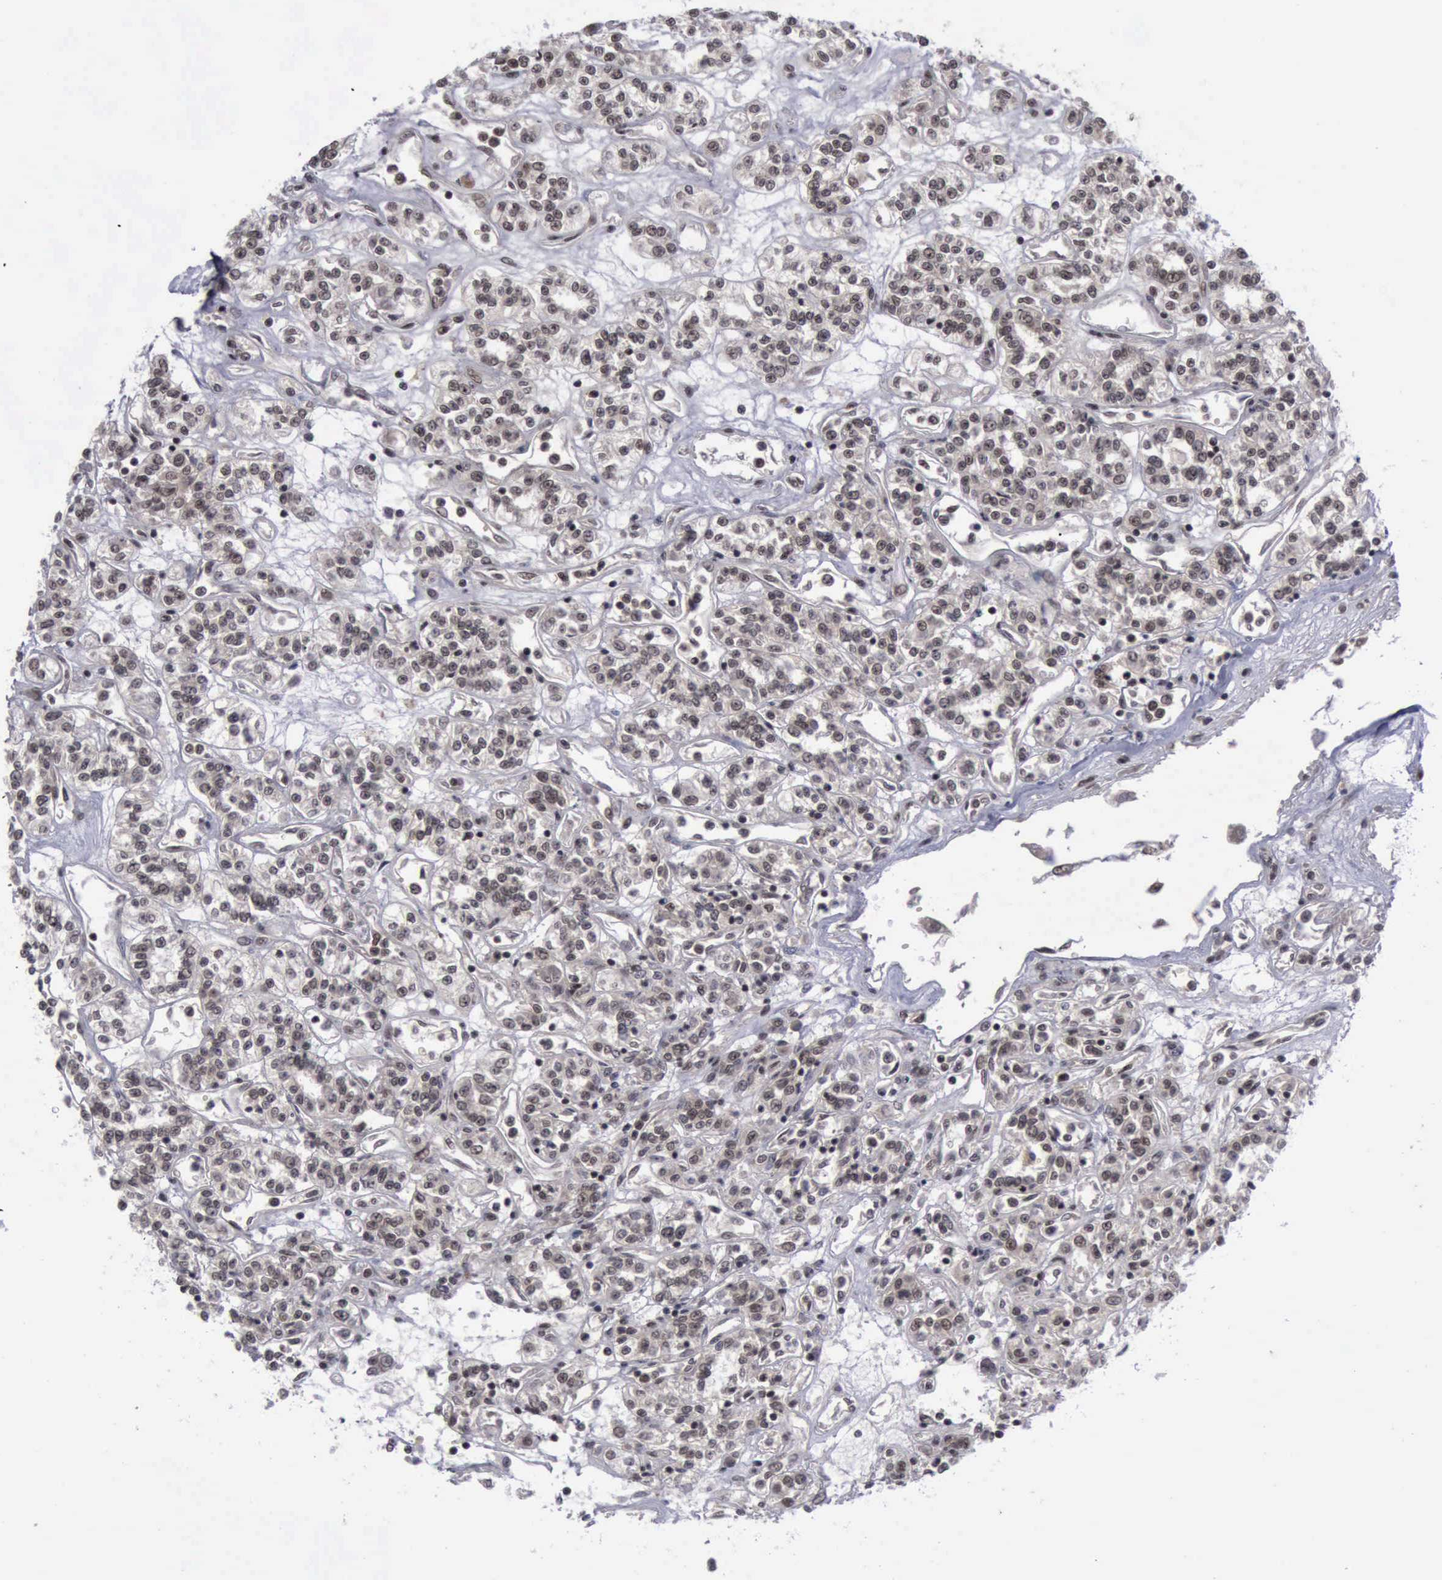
{"staining": {"intensity": "moderate", "quantity": ">75%", "location": "cytoplasmic/membranous,nuclear"}, "tissue": "renal cancer", "cell_type": "Tumor cells", "image_type": "cancer", "snomed": [{"axis": "morphology", "description": "Adenocarcinoma, NOS"}, {"axis": "topography", "description": "Kidney"}], "caption": "Renal adenocarcinoma was stained to show a protein in brown. There is medium levels of moderate cytoplasmic/membranous and nuclear staining in about >75% of tumor cells.", "gene": "ATM", "patient": {"sex": "female", "age": 76}}